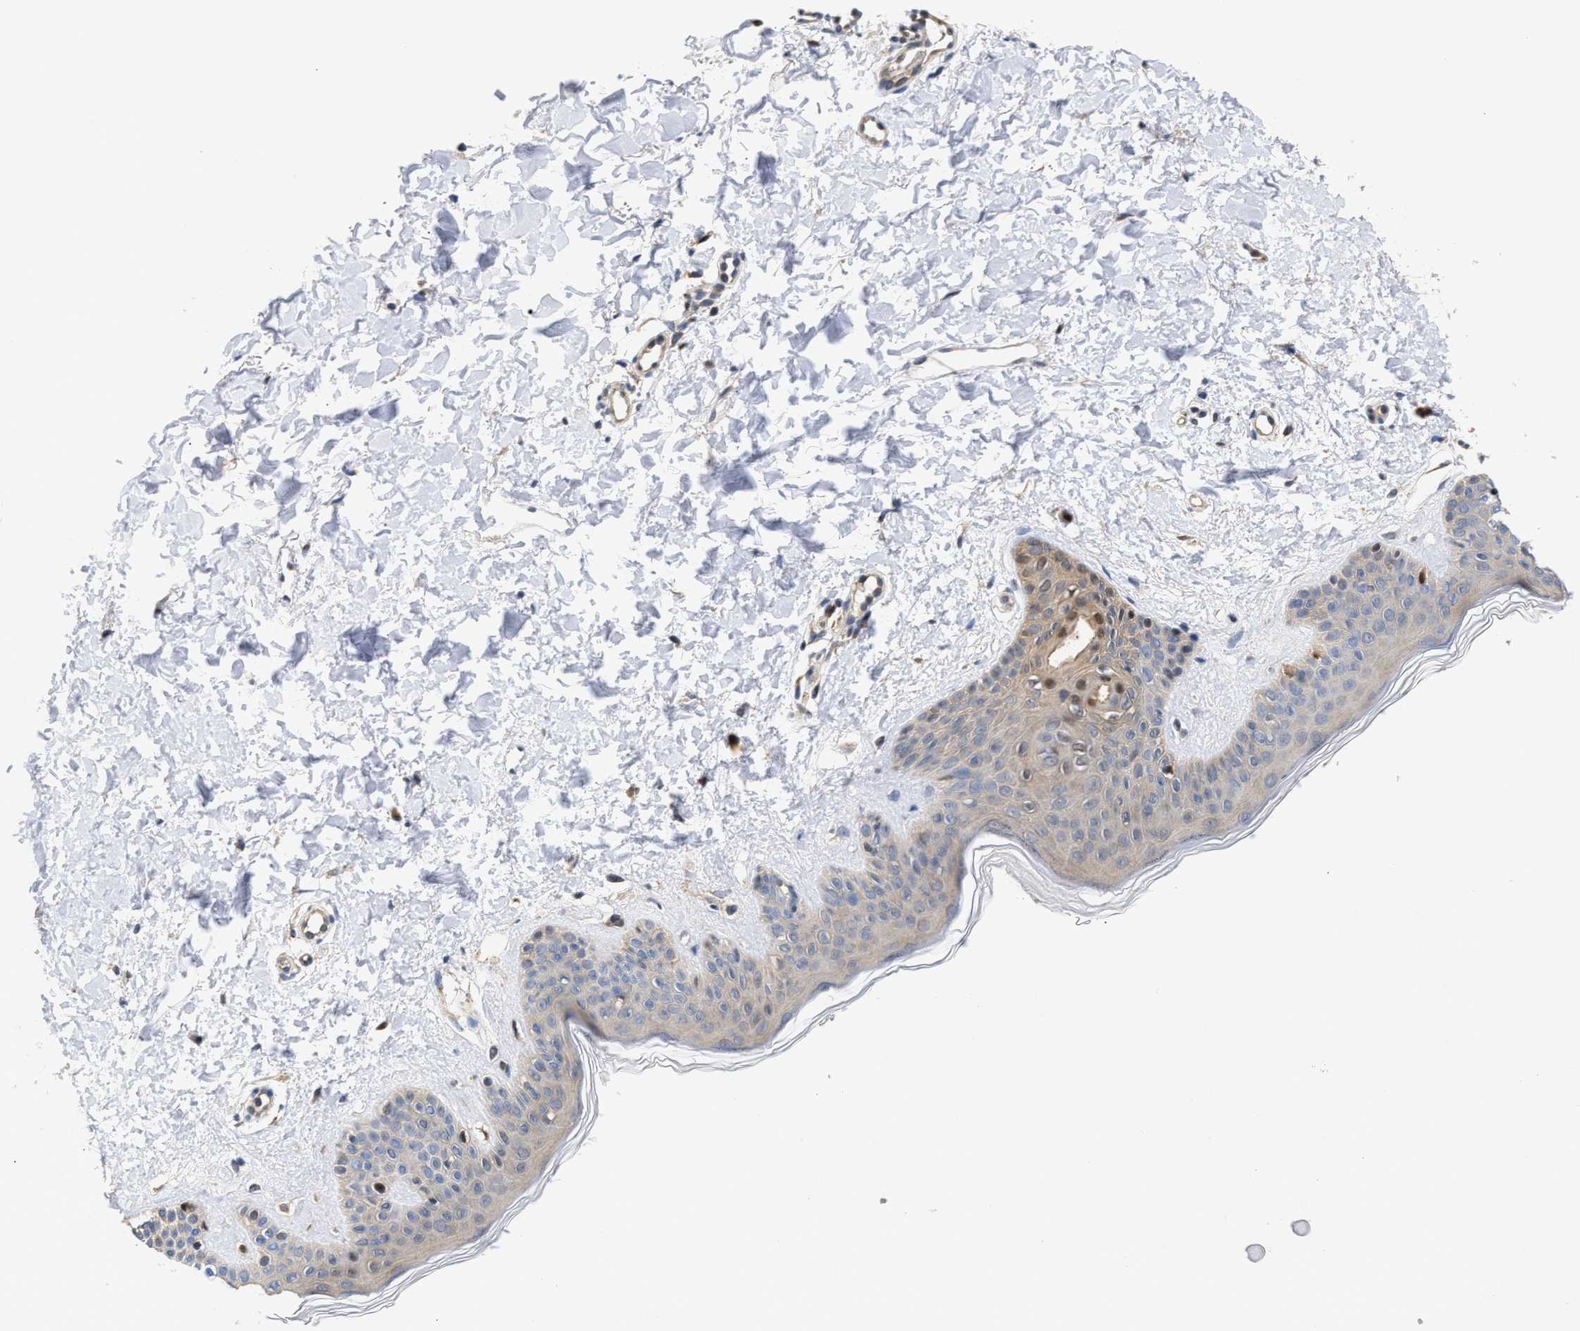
{"staining": {"intensity": "weak", "quantity": ">75%", "location": "cytoplasmic/membranous"}, "tissue": "skin", "cell_type": "Fibroblasts", "image_type": "normal", "snomed": [{"axis": "morphology", "description": "Normal tissue, NOS"}, {"axis": "topography", "description": "Skin"}], "caption": "Fibroblasts exhibit low levels of weak cytoplasmic/membranous positivity in about >75% of cells in normal skin. The staining is performed using DAB brown chromogen to label protein expression. The nuclei are counter-stained blue using hematoxylin.", "gene": "KLHDC1", "patient": {"sex": "male", "age": 30}}